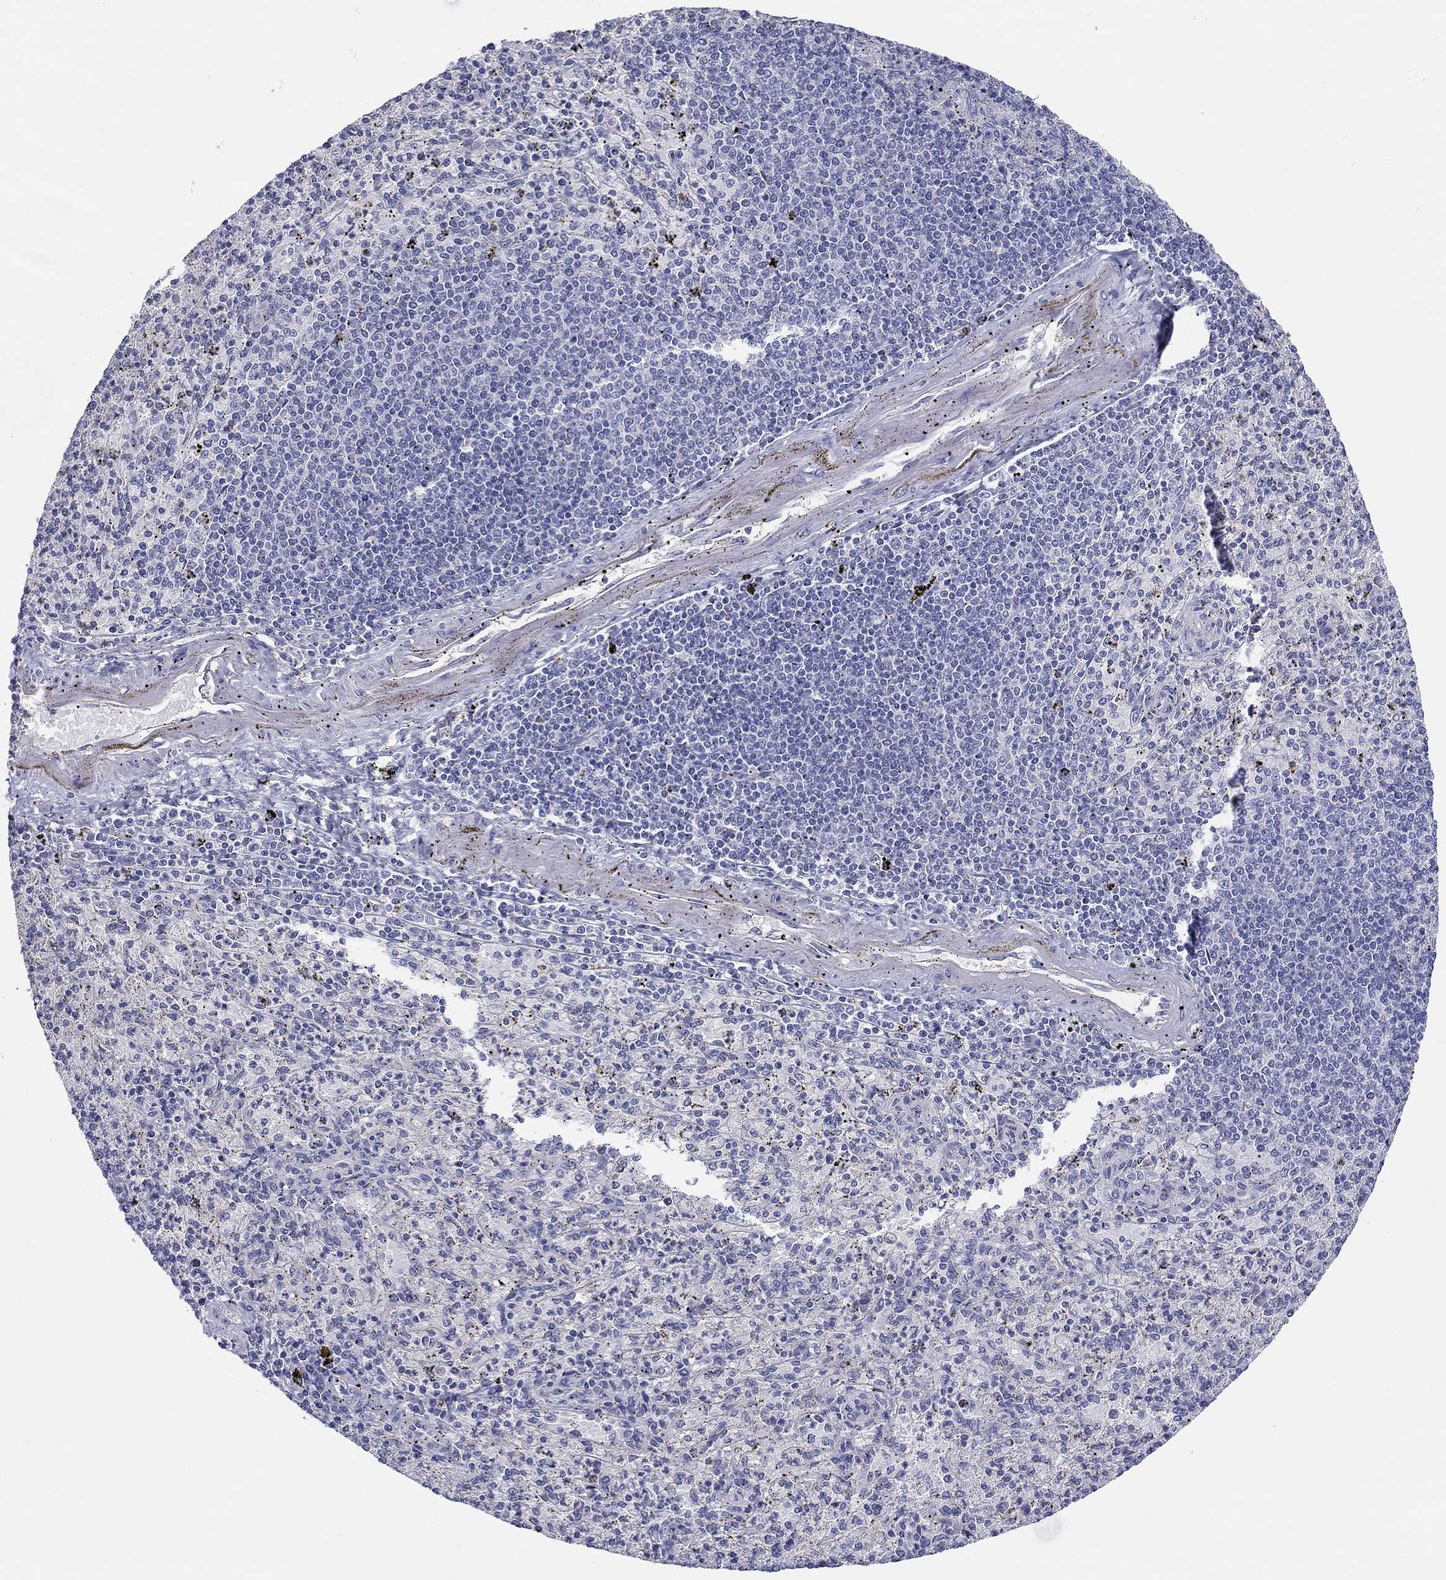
{"staining": {"intensity": "negative", "quantity": "none", "location": "none"}, "tissue": "spleen", "cell_type": "Cells in red pulp", "image_type": "normal", "snomed": [{"axis": "morphology", "description": "Normal tissue, NOS"}, {"axis": "topography", "description": "Spleen"}], "caption": "DAB immunohistochemical staining of normal spleen shows no significant positivity in cells in red pulp. (IHC, brightfield microscopy, high magnification).", "gene": "CRYGD", "patient": {"sex": "male", "age": 60}}